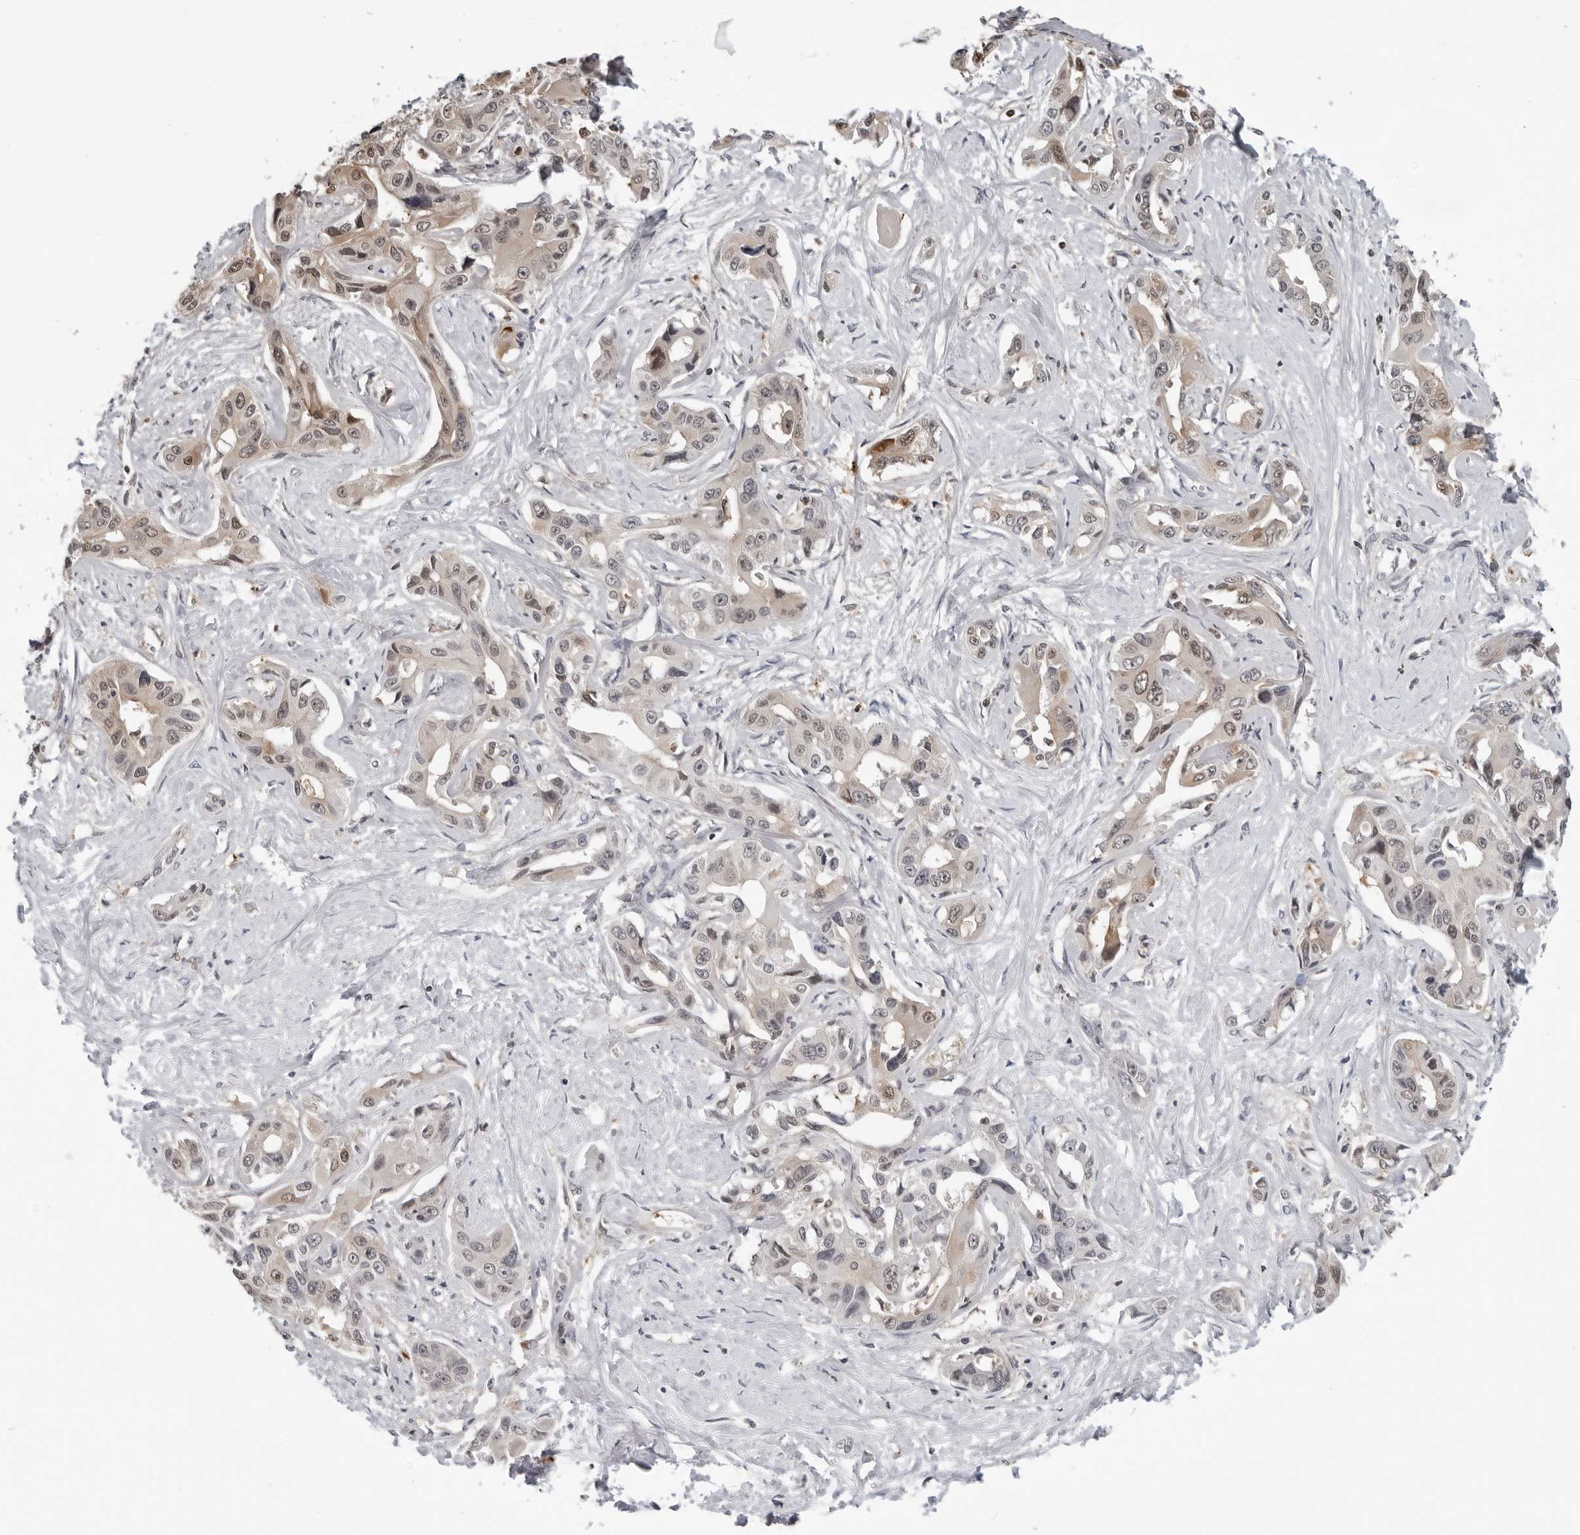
{"staining": {"intensity": "weak", "quantity": "25%-75%", "location": "cytoplasmic/membranous,nuclear"}, "tissue": "liver cancer", "cell_type": "Tumor cells", "image_type": "cancer", "snomed": [{"axis": "morphology", "description": "Cholangiocarcinoma"}, {"axis": "topography", "description": "Liver"}], "caption": "A low amount of weak cytoplasmic/membranous and nuclear staining is present in about 25%-75% of tumor cells in cholangiocarcinoma (liver) tissue. The staining is performed using DAB brown chromogen to label protein expression. The nuclei are counter-stained blue using hematoxylin.", "gene": "HSPH1", "patient": {"sex": "male", "age": 59}}